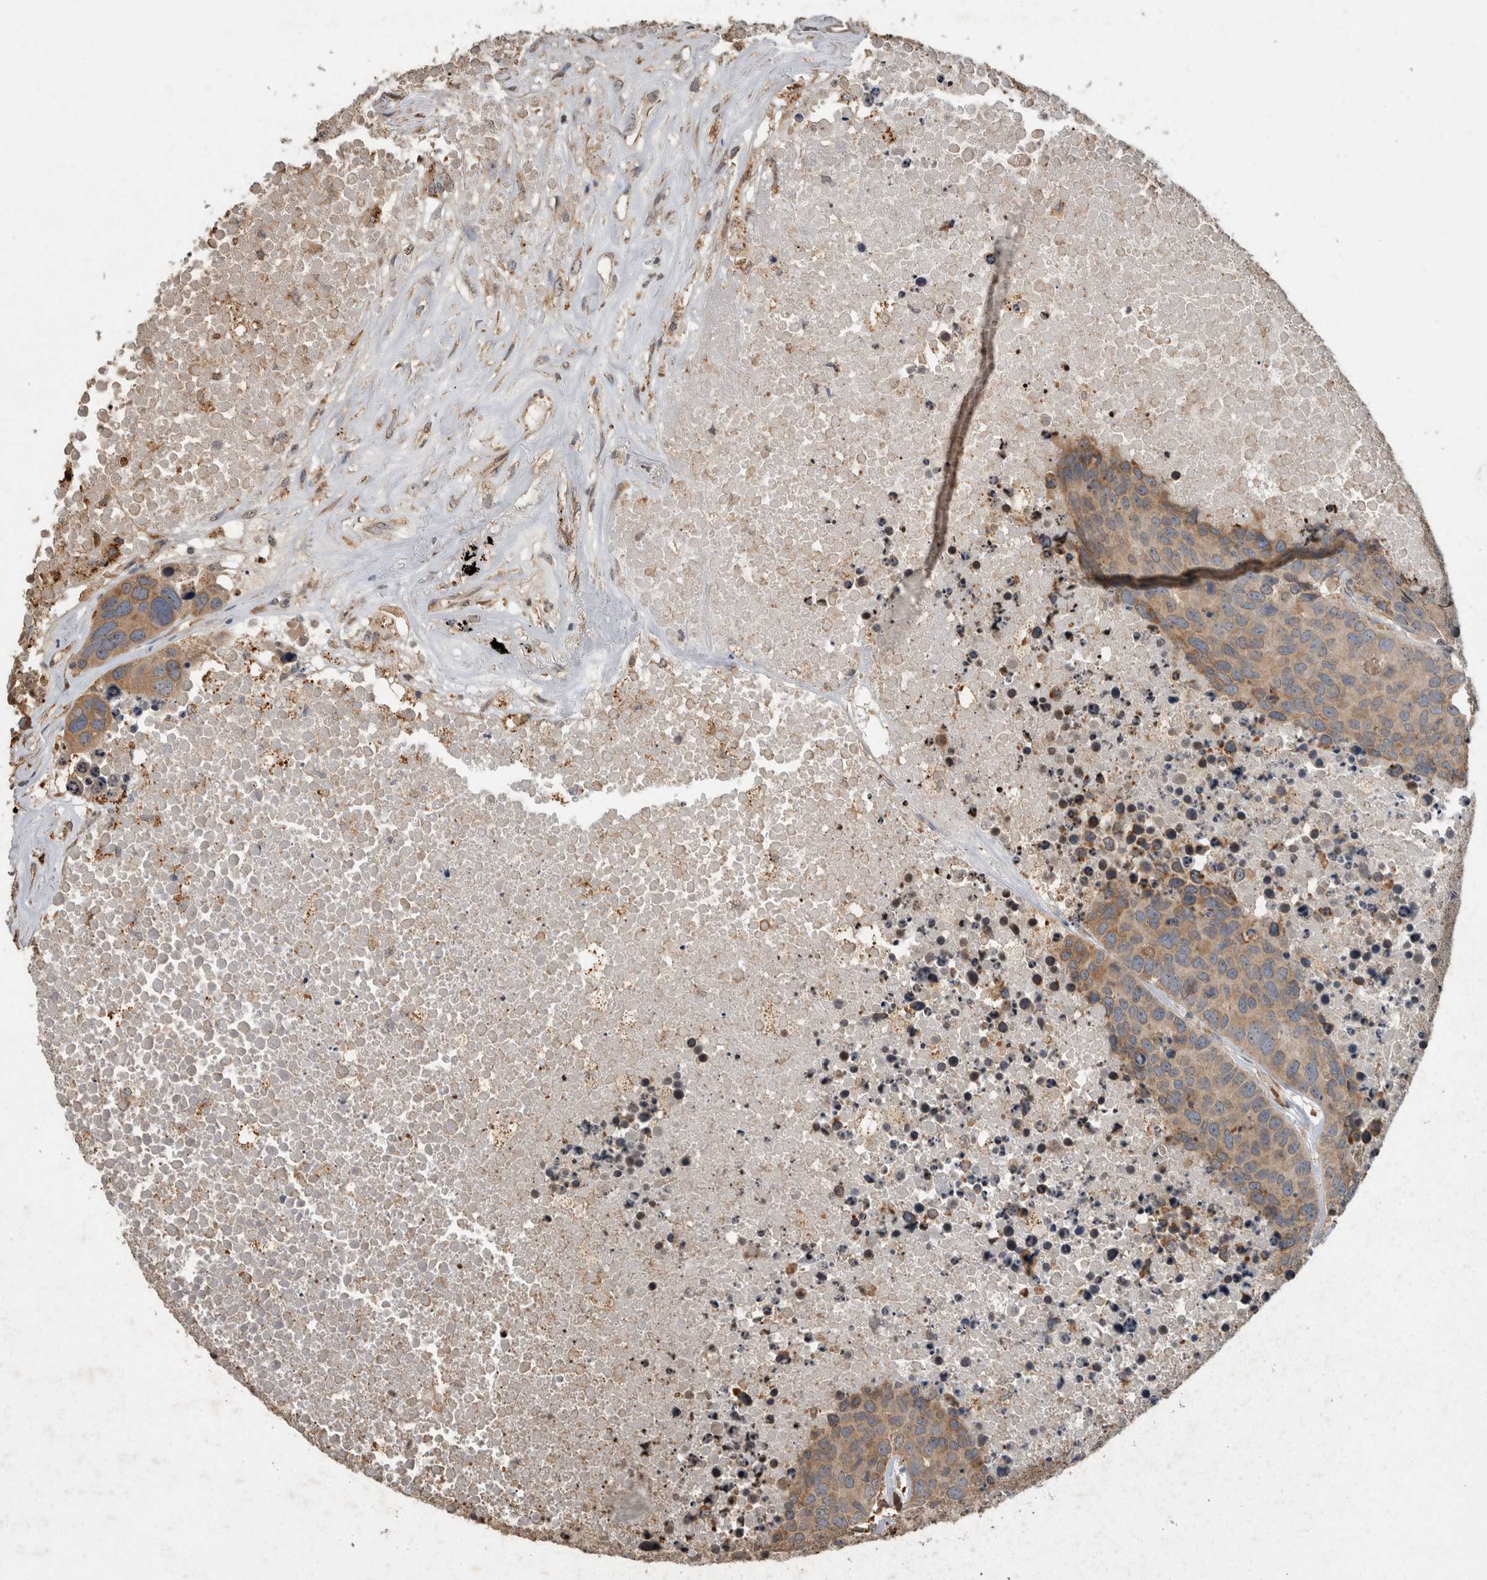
{"staining": {"intensity": "moderate", "quantity": ">75%", "location": "cytoplasmic/membranous"}, "tissue": "carcinoid", "cell_type": "Tumor cells", "image_type": "cancer", "snomed": [{"axis": "morphology", "description": "Carcinoid, malignant, NOS"}, {"axis": "topography", "description": "Lung"}], "caption": "Carcinoid (malignant) was stained to show a protein in brown. There is medium levels of moderate cytoplasmic/membranous expression in about >75% of tumor cells.", "gene": "ADGRL3", "patient": {"sex": "male", "age": 60}}